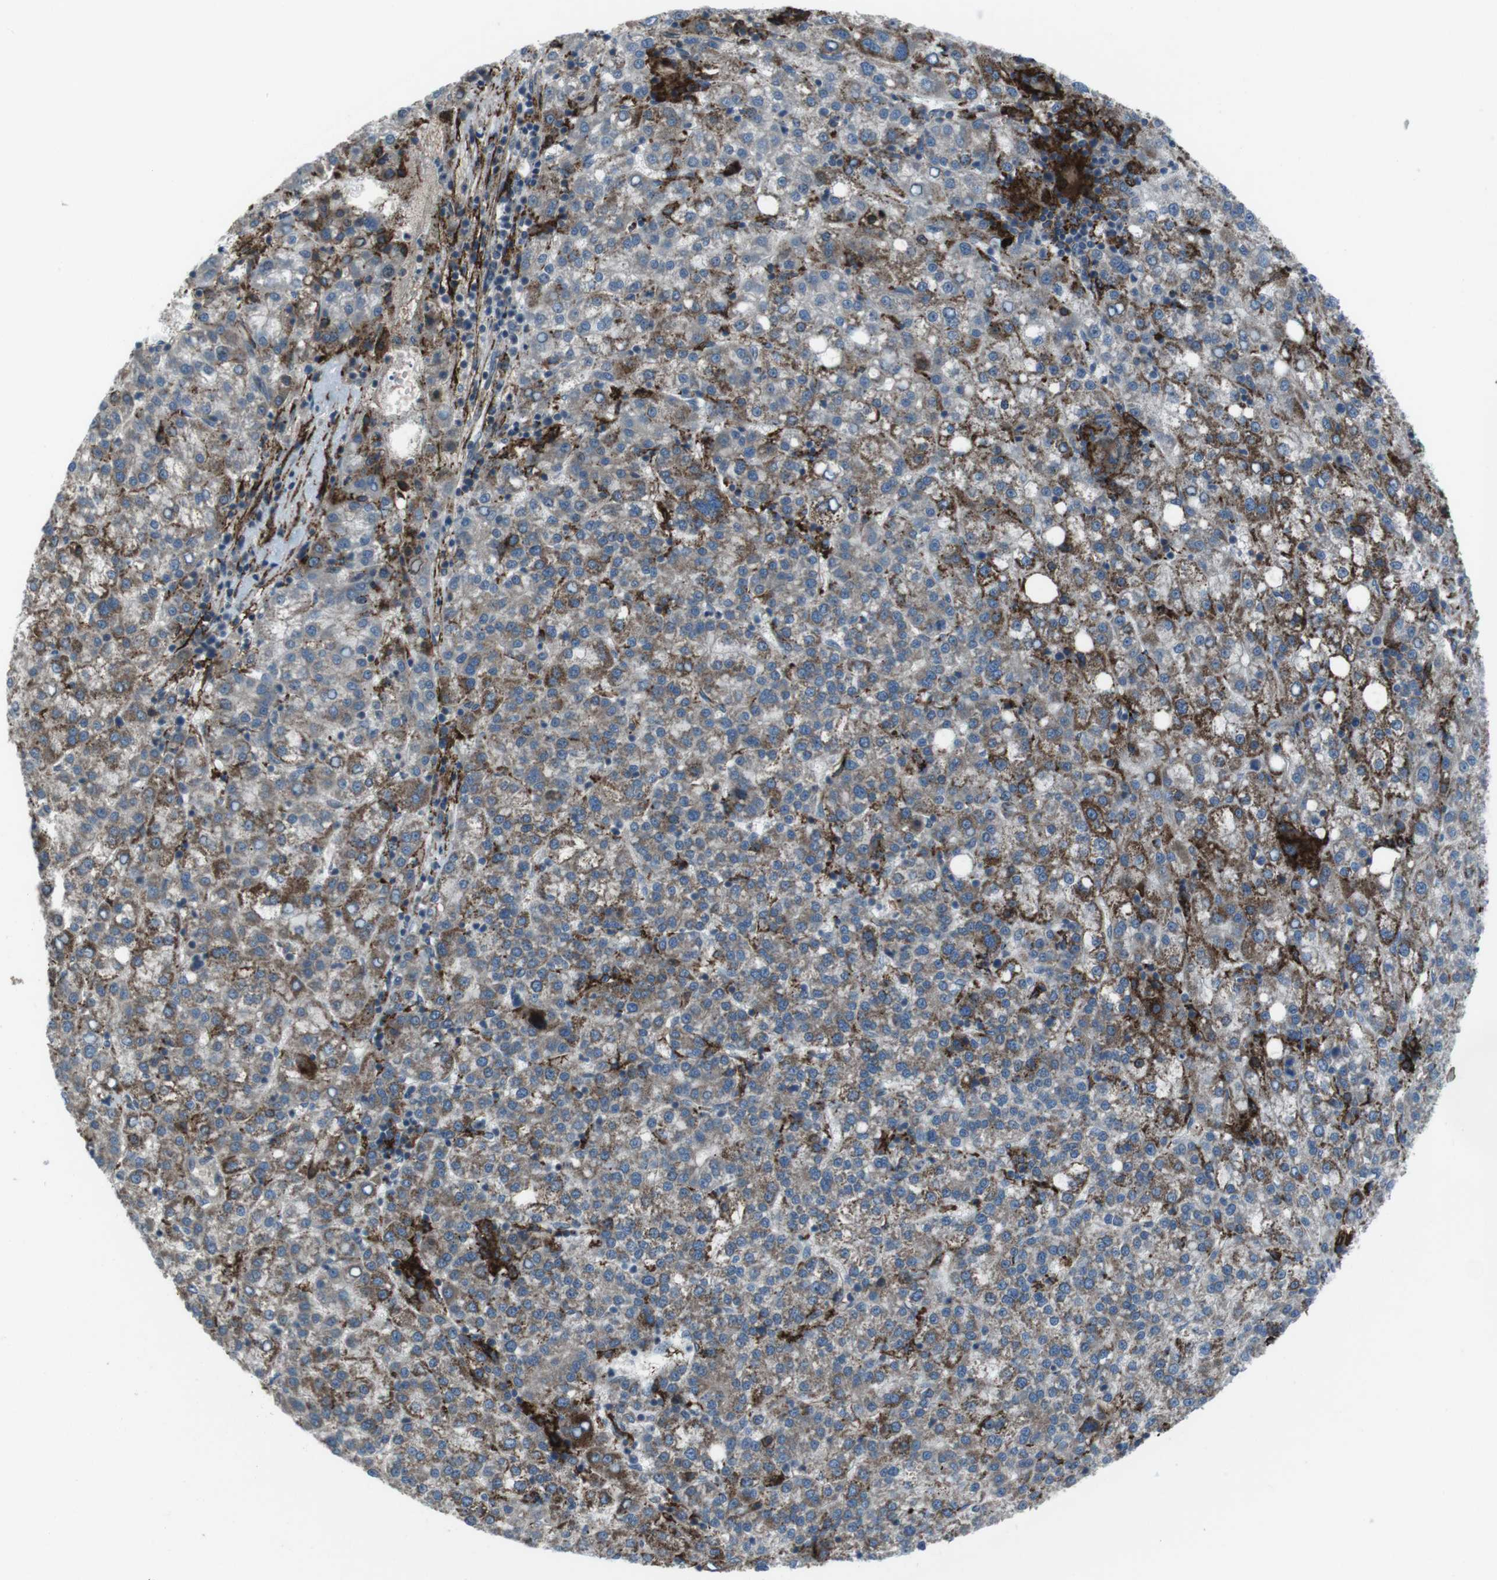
{"staining": {"intensity": "moderate", "quantity": ">75%", "location": "cytoplasmic/membranous"}, "tissue": "liver cancer", "cell_type": "Tumor cells", "image_type": "cancer", "snomed": [{"axis": "morphology", "description": "Carcinoma, Hepatocellular, NOS"}, {"axis": "topography", "description": "Liver"}], "caption": "High-power microscopy captured an immunohistochemistry (IHC) histopathology image of liver hepatocellular carcinoma, revealing moderate cytoplasmic/membranous expression in approximately >75% of tumor cells.", "gene": "GDF10", "patient": {"sex": "female", "age": 58}}